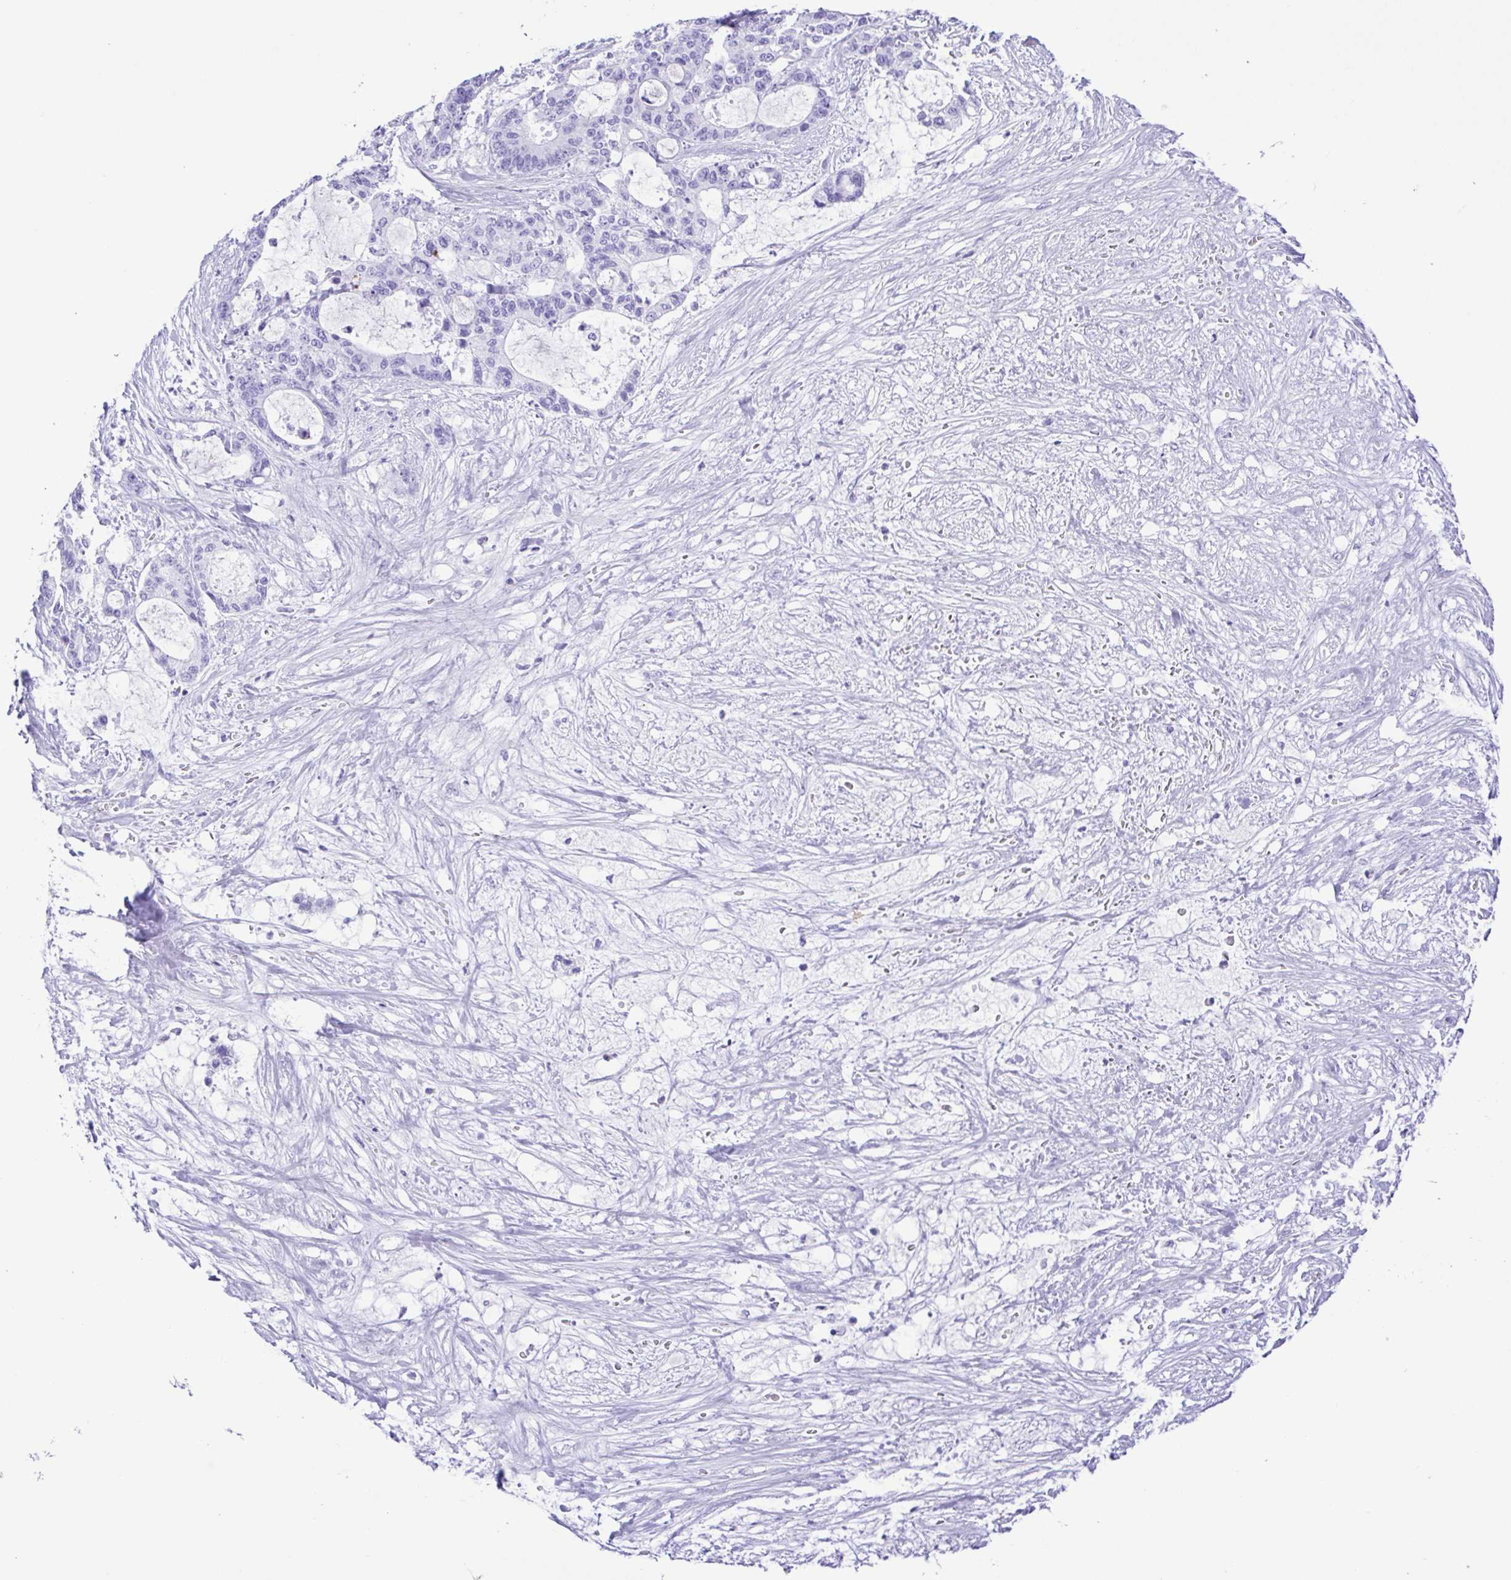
{"staining": {"intensity": "negative", "quantity": "none", "location": "none"}, "tissue": "liver cancer", "cell_type": "Tumor cells", "image_type": "cancer", "snomed": [{"axis": "morphology", "description": "Normal tissue, NOS"}, {"axis": "morphology", "description": "Cholangiocarcinoma"}, {"axis": "topography", "description": "Liver"}, {"axis": "topography", "description": "Peripheral nerve tissue"}], "caption": "IHC of human liver cholangiocarcinoma displays no positivity in tumor cells.", "gene": "ERP27", "patient": {"sex": "female", "age": 73}}